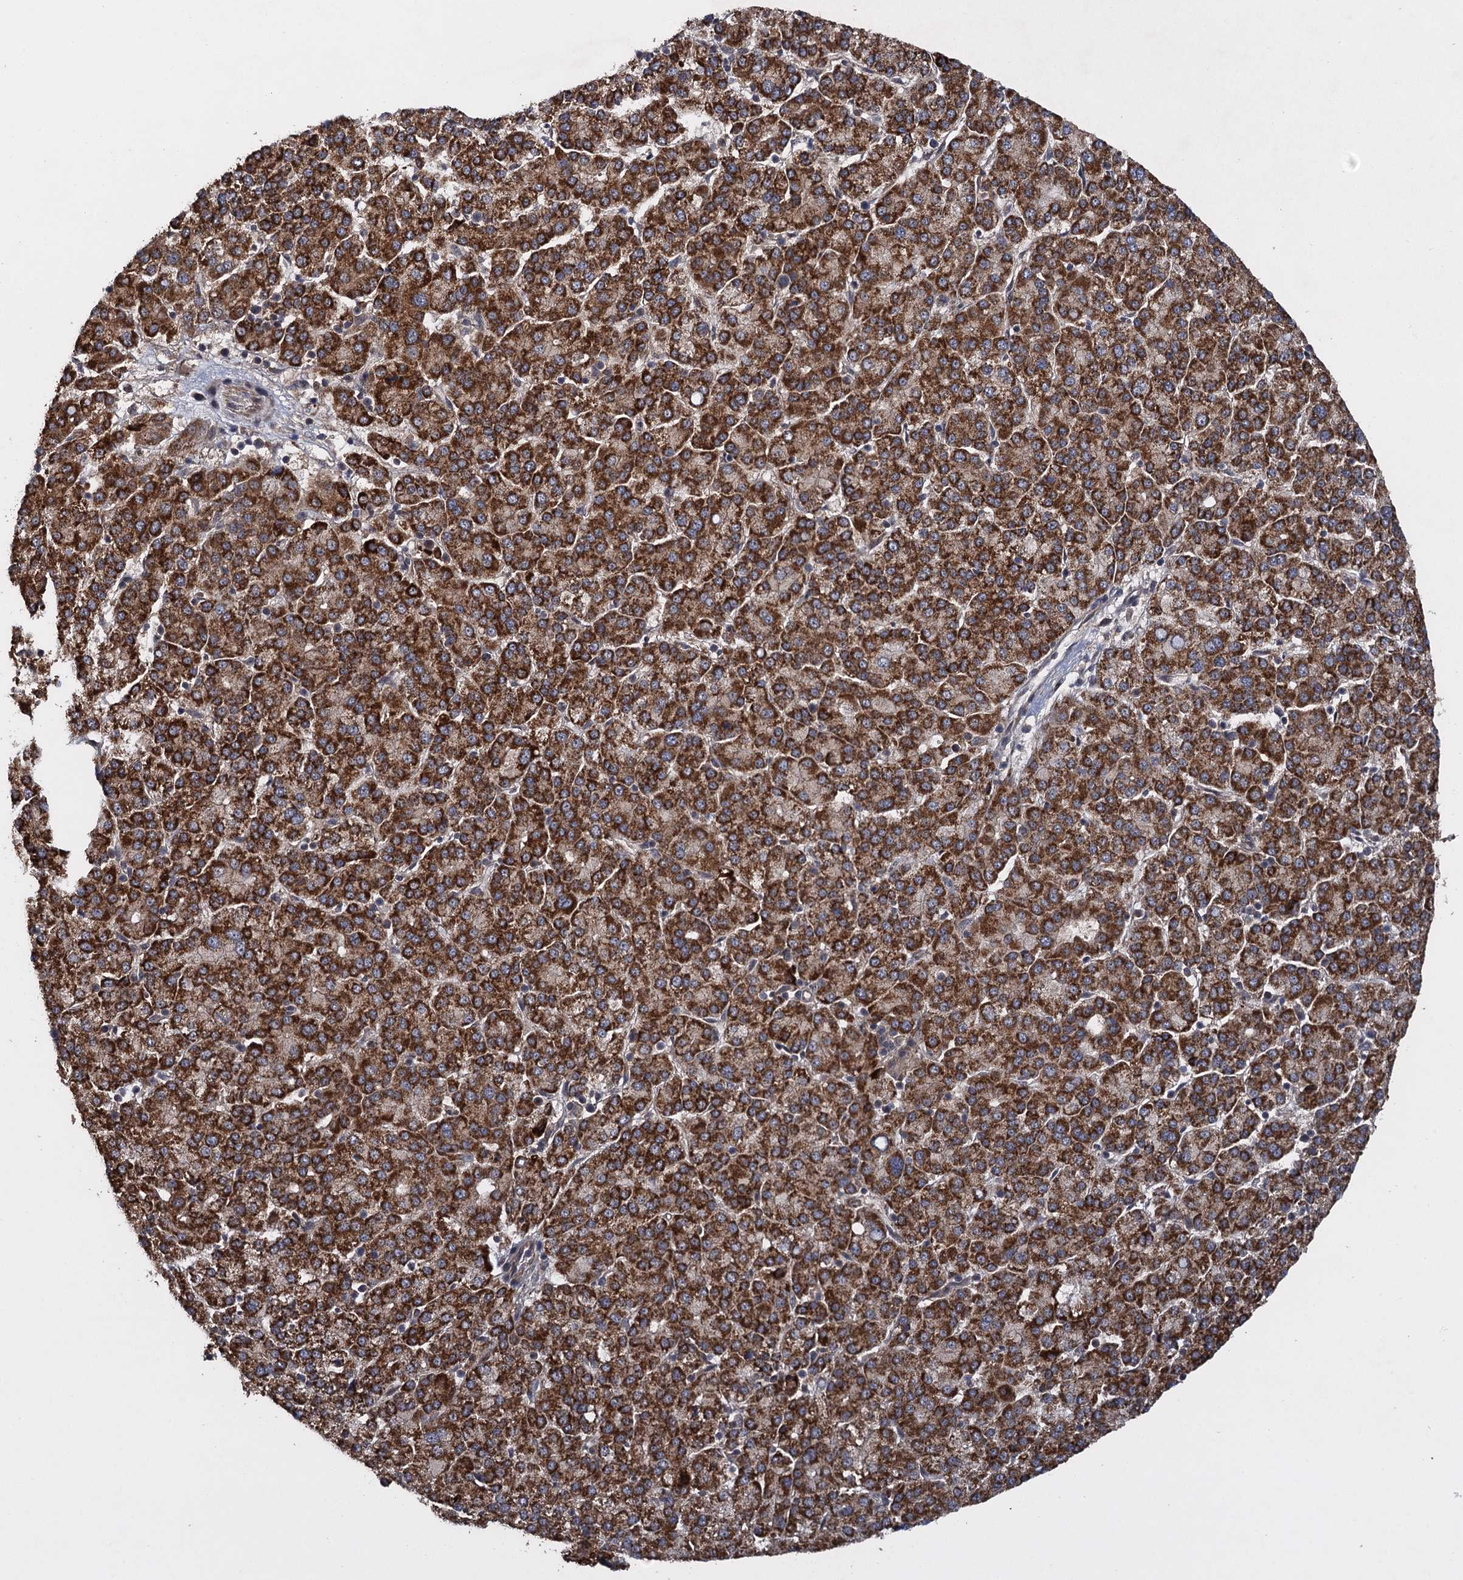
{"staining": {"intensity": "strong", "quantity": ">75%", "location": "cytoplasmic/membranous"}, "tissue": "liver cancer", "cell_type": "Tumor cells", "image_type": "cancer", "snomed": [{"axis": "morphology", "description": "Carcinoma, Hepatocellular, NOS"}, {"axis": "topography", "description": "Liver"}], "caption": "Protein expression analysis of human liver hepatocellular carcinoma reveals strong cytoplasmic/membranous expression in about >75% of tumor cells.", "gene": "HAUS1", "patient": {"sex": "female", "age": 58}}